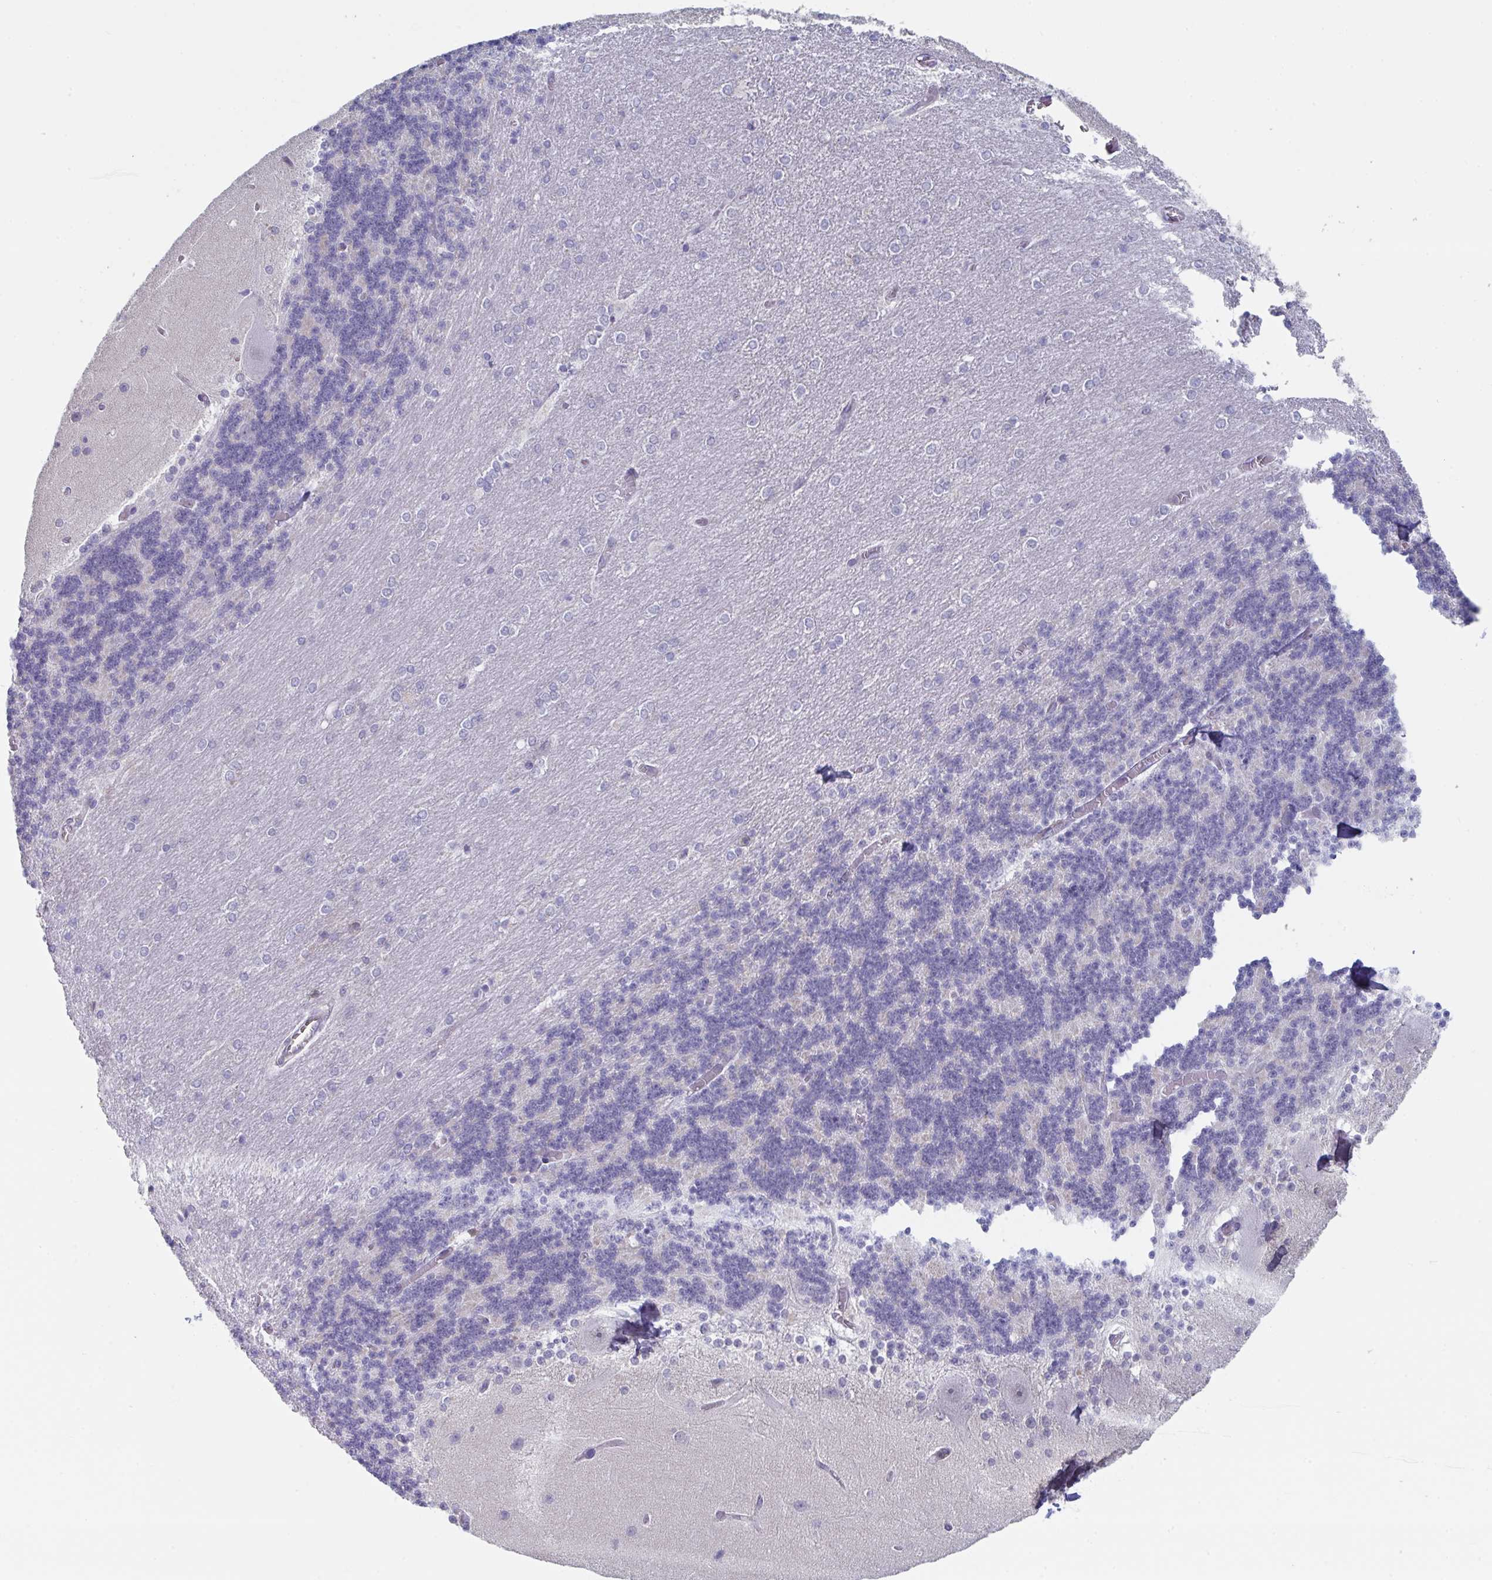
{"staining": {"intensity": "negative", "quantity": "none", "location": "none"}, "tissue": "cerebellum", "cell_type": "Cells in granular layer", "image_type": "normal", "snomed": [{"axis": "morphology", "description": "Normal tissue, NOS"}, {"axis": "topography", "description": "Cerebellum"}], "caption": "Immunohistochemistry (IHC) micrograph of unremarkable human cerebellum stained for a protein (brown), which shows no staining in cells in granular layer.", "gene": "DISP2", "patient": {"sex": "female", "age": 54}}